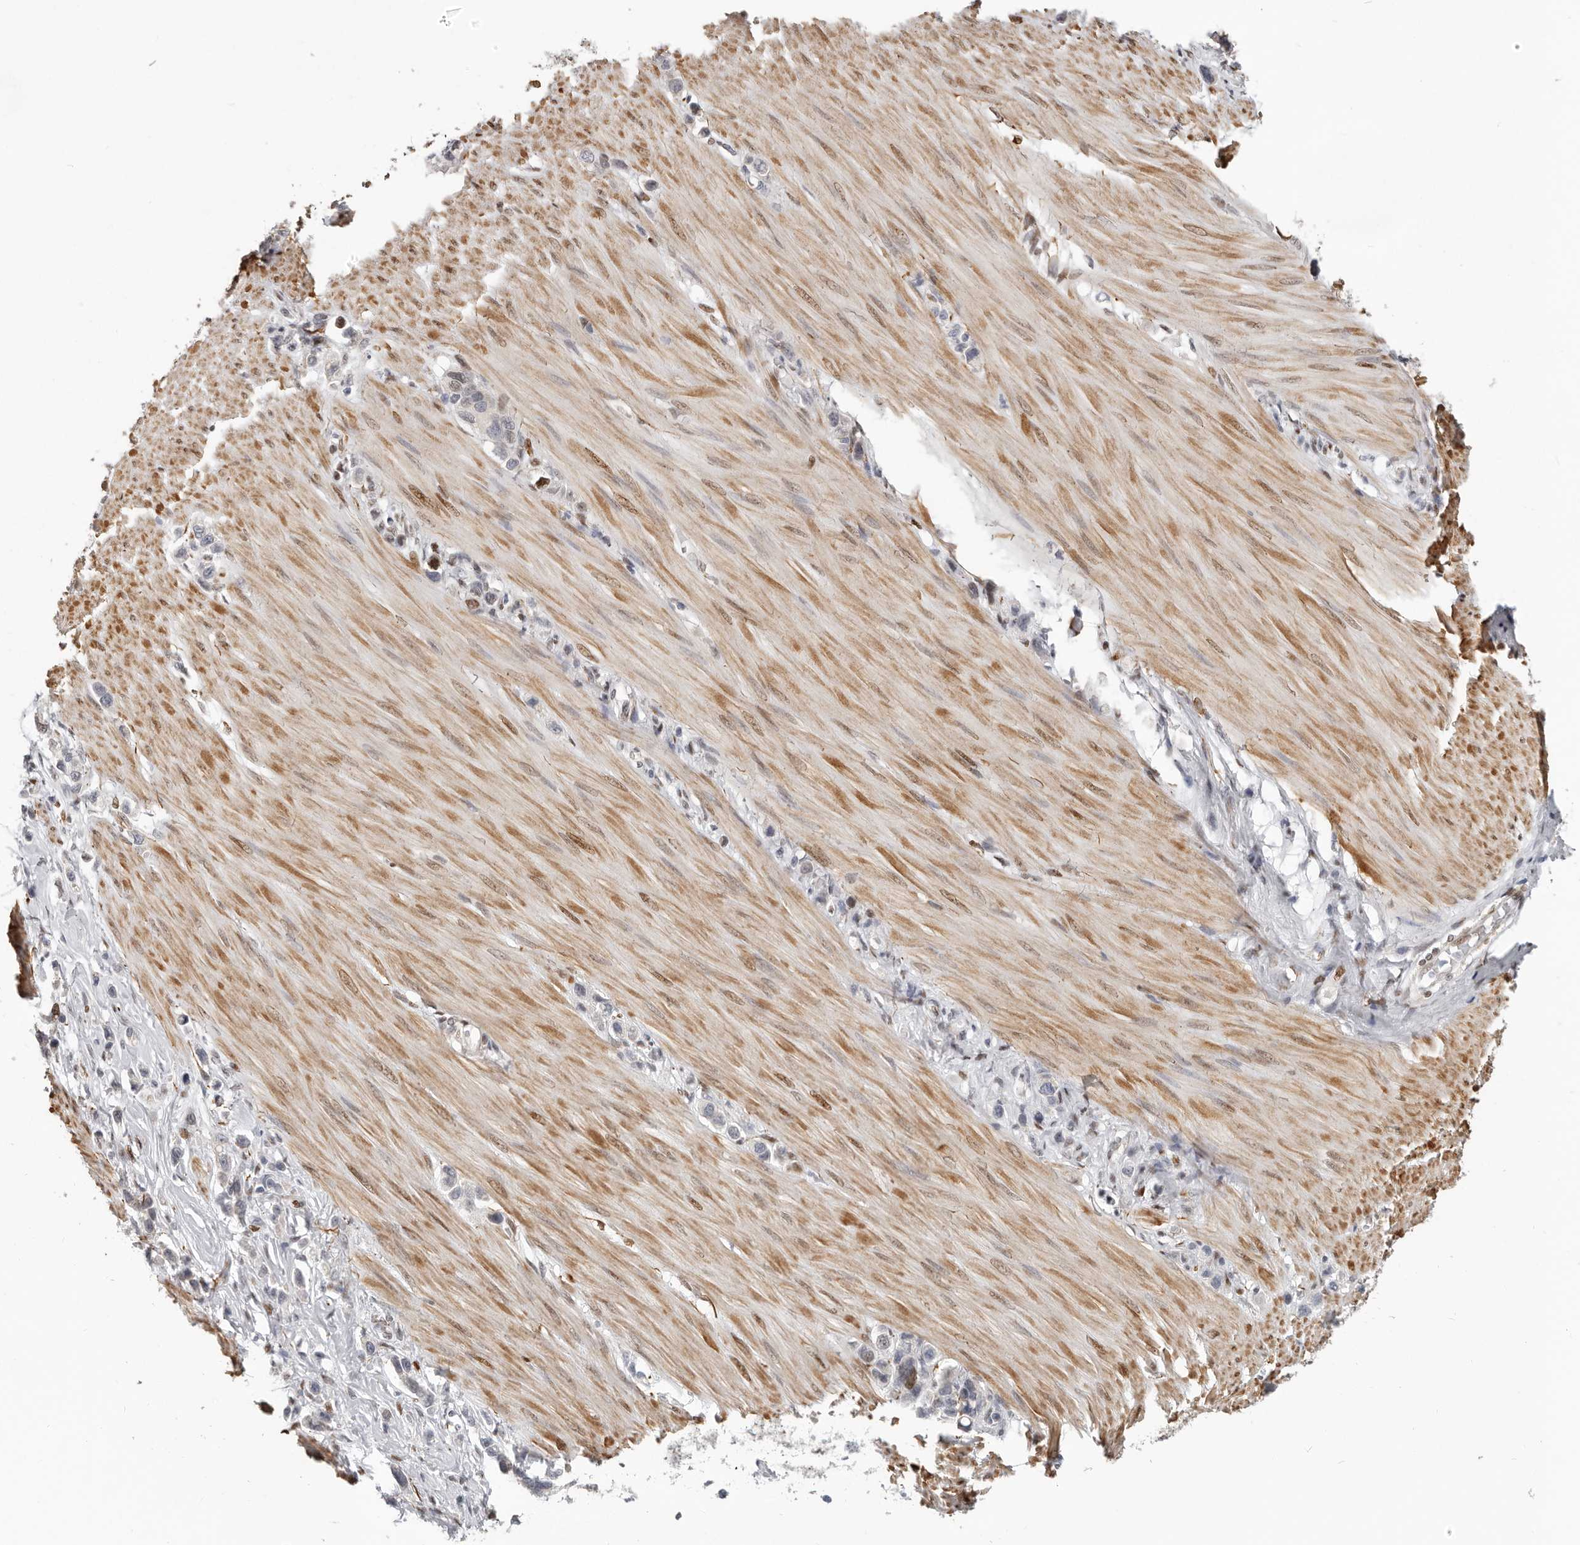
{"staining": {"intensity": "negative", "quantity": "none", "location": "none"}, "tissue": "stomach cancer", "cell_type": "Tumor cells", "image_type": "cancer", "snomed": [{"axis": "morphology", "description": "Adenocarcinoma, NOS"}, {"axis": "topography", "description": "Stomach"}], "caption": "An IHC histopathology image of stomach adenocarcinoma is shown. There is no staining in tumor cells of stomach adenocarcinoma.", "gene": "SRP19", "patient": {"sex": "female", "age": 65}}